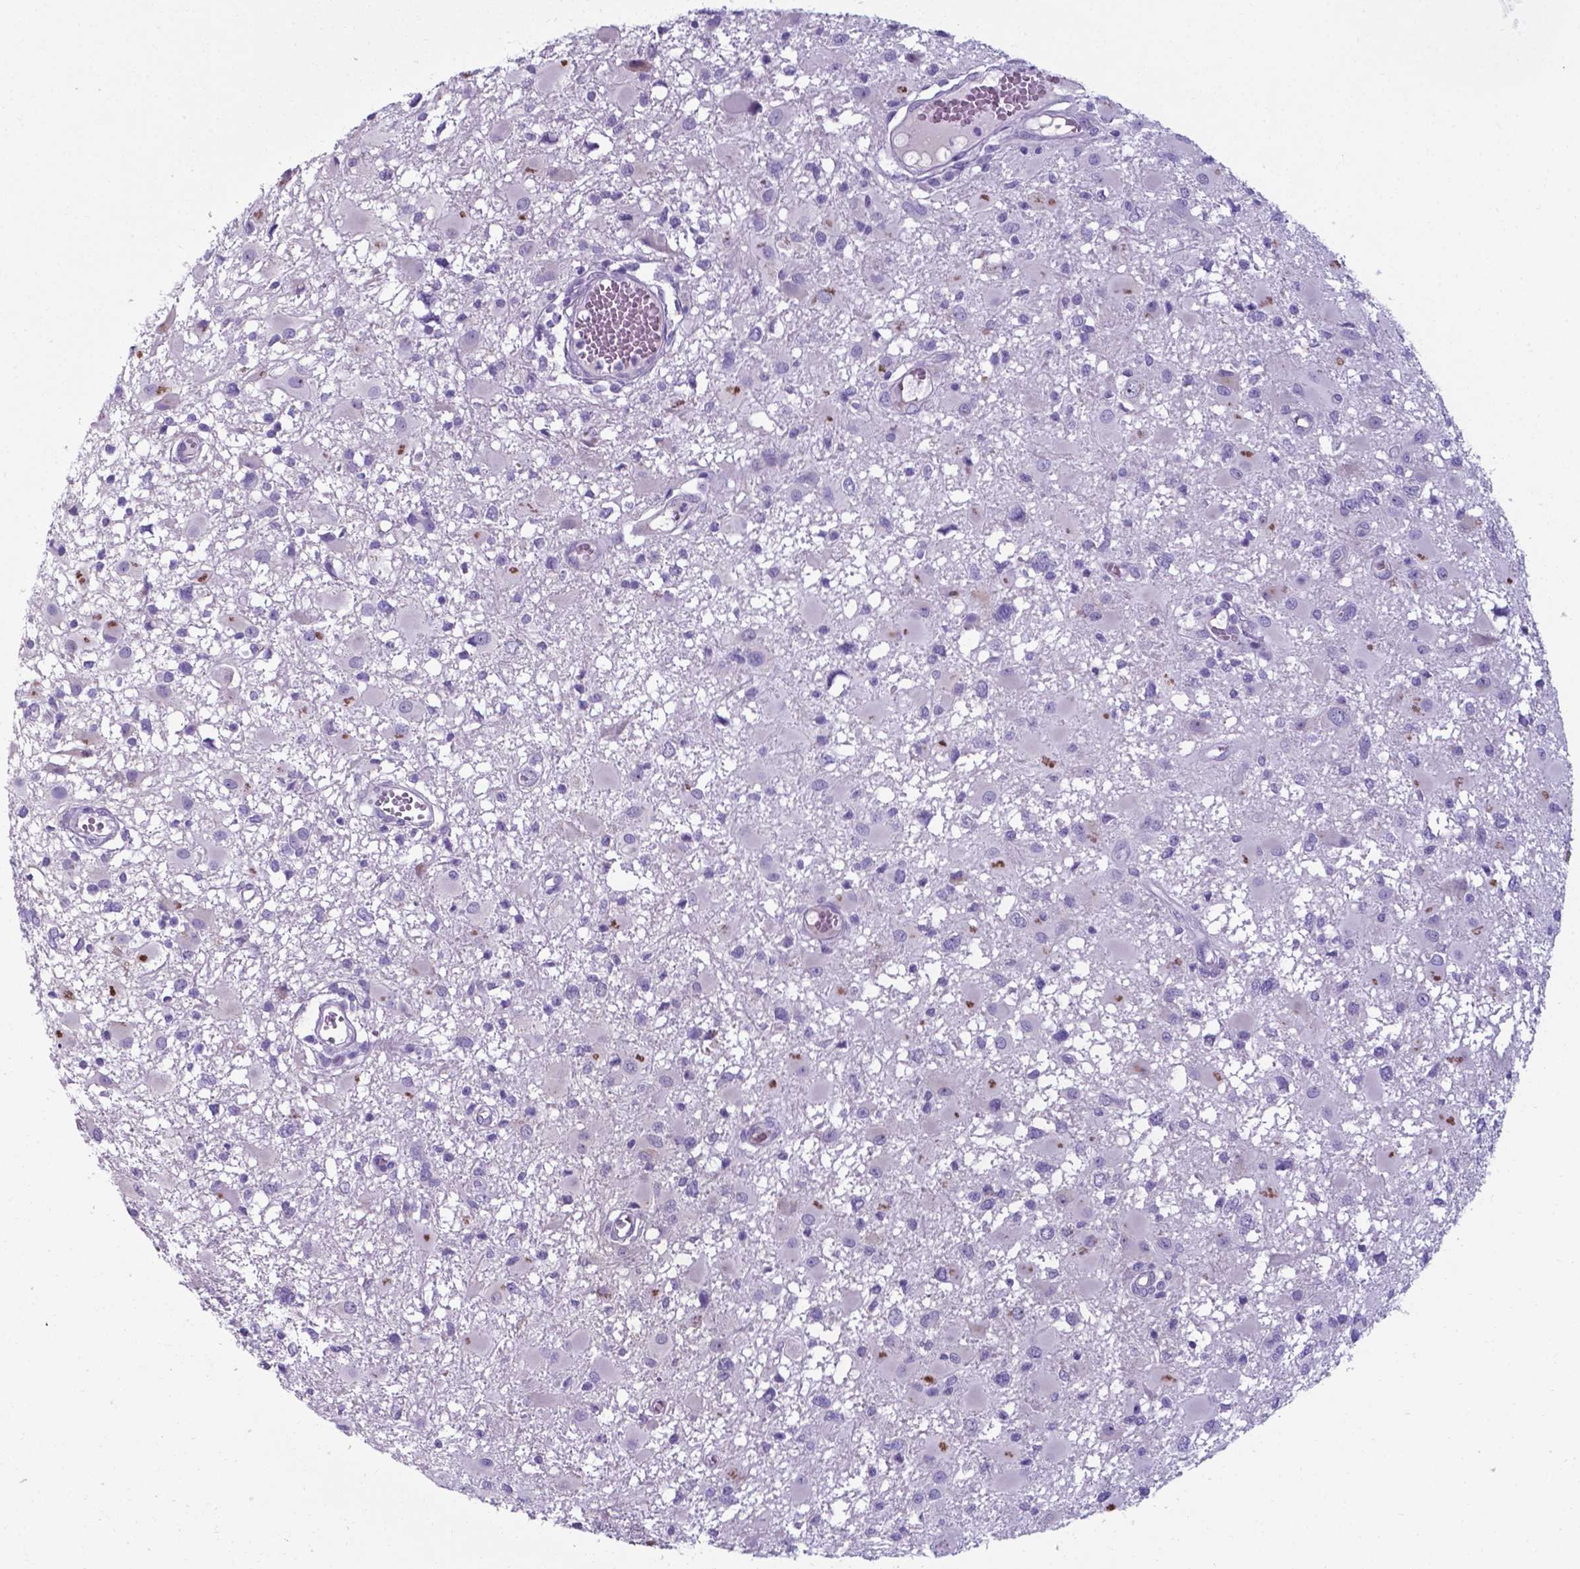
{"staining": {"intensity": "negative", "quantity": "none", "location": "none"}, "tissue": "glioma", "cell_type": "Tumor cells", "image_type": "cancer", "snomed": [{"axis": "morphology", "description": "Glioma, malignant, High grade"}, {"axis": "topography", "description": "Brain"}], "caption": "Tumor cells show no significant staining in glioma.", "gene": "AP5B1", "patient": {"sex": "male", "age": 54}}